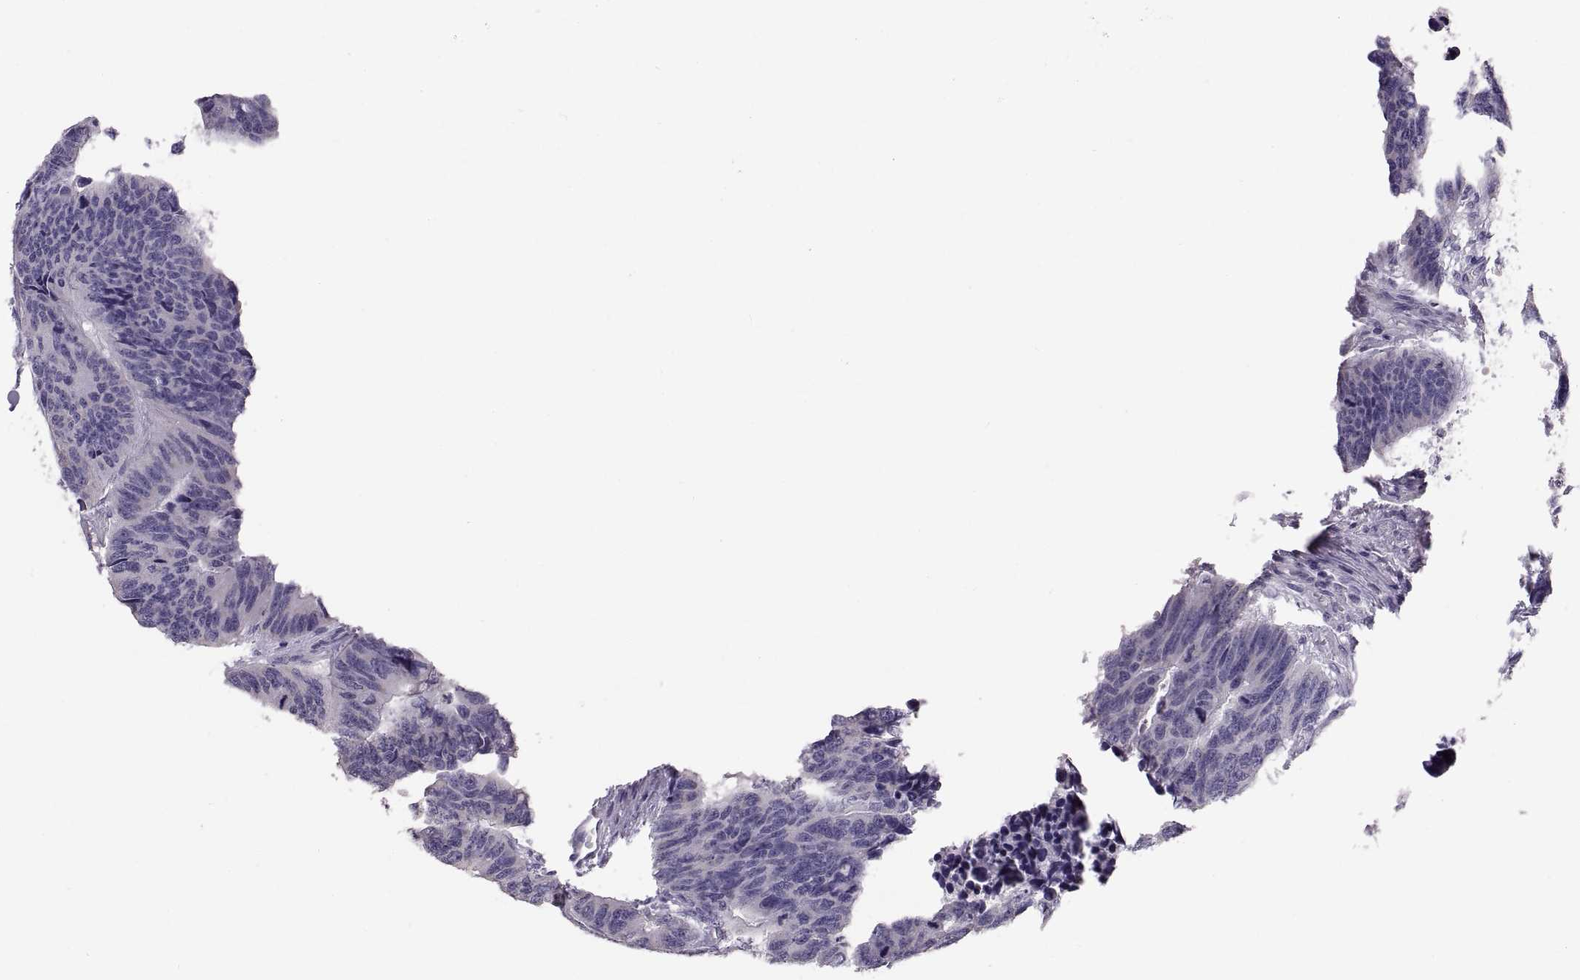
{"staining": {"intensity": "negative", "quantity": "none", "location": "none"}, "tissue": "colorectal cancer", "cell_type": "Tumor cells", "image_type": "cancer", "snomed": [{"axis": "morphology", "description": "Adenocarcinoma, NOS"}, {"axis": "topography", "description": "Rectum"}], "caption": "The immunohistochemistry (IHC) micrograph has no significant positivity in tumor cells of adenocarcinoma (colorectal) tissue.", "gene": "WBP2NL", "patient": {"sex": "female", "age": 85}}